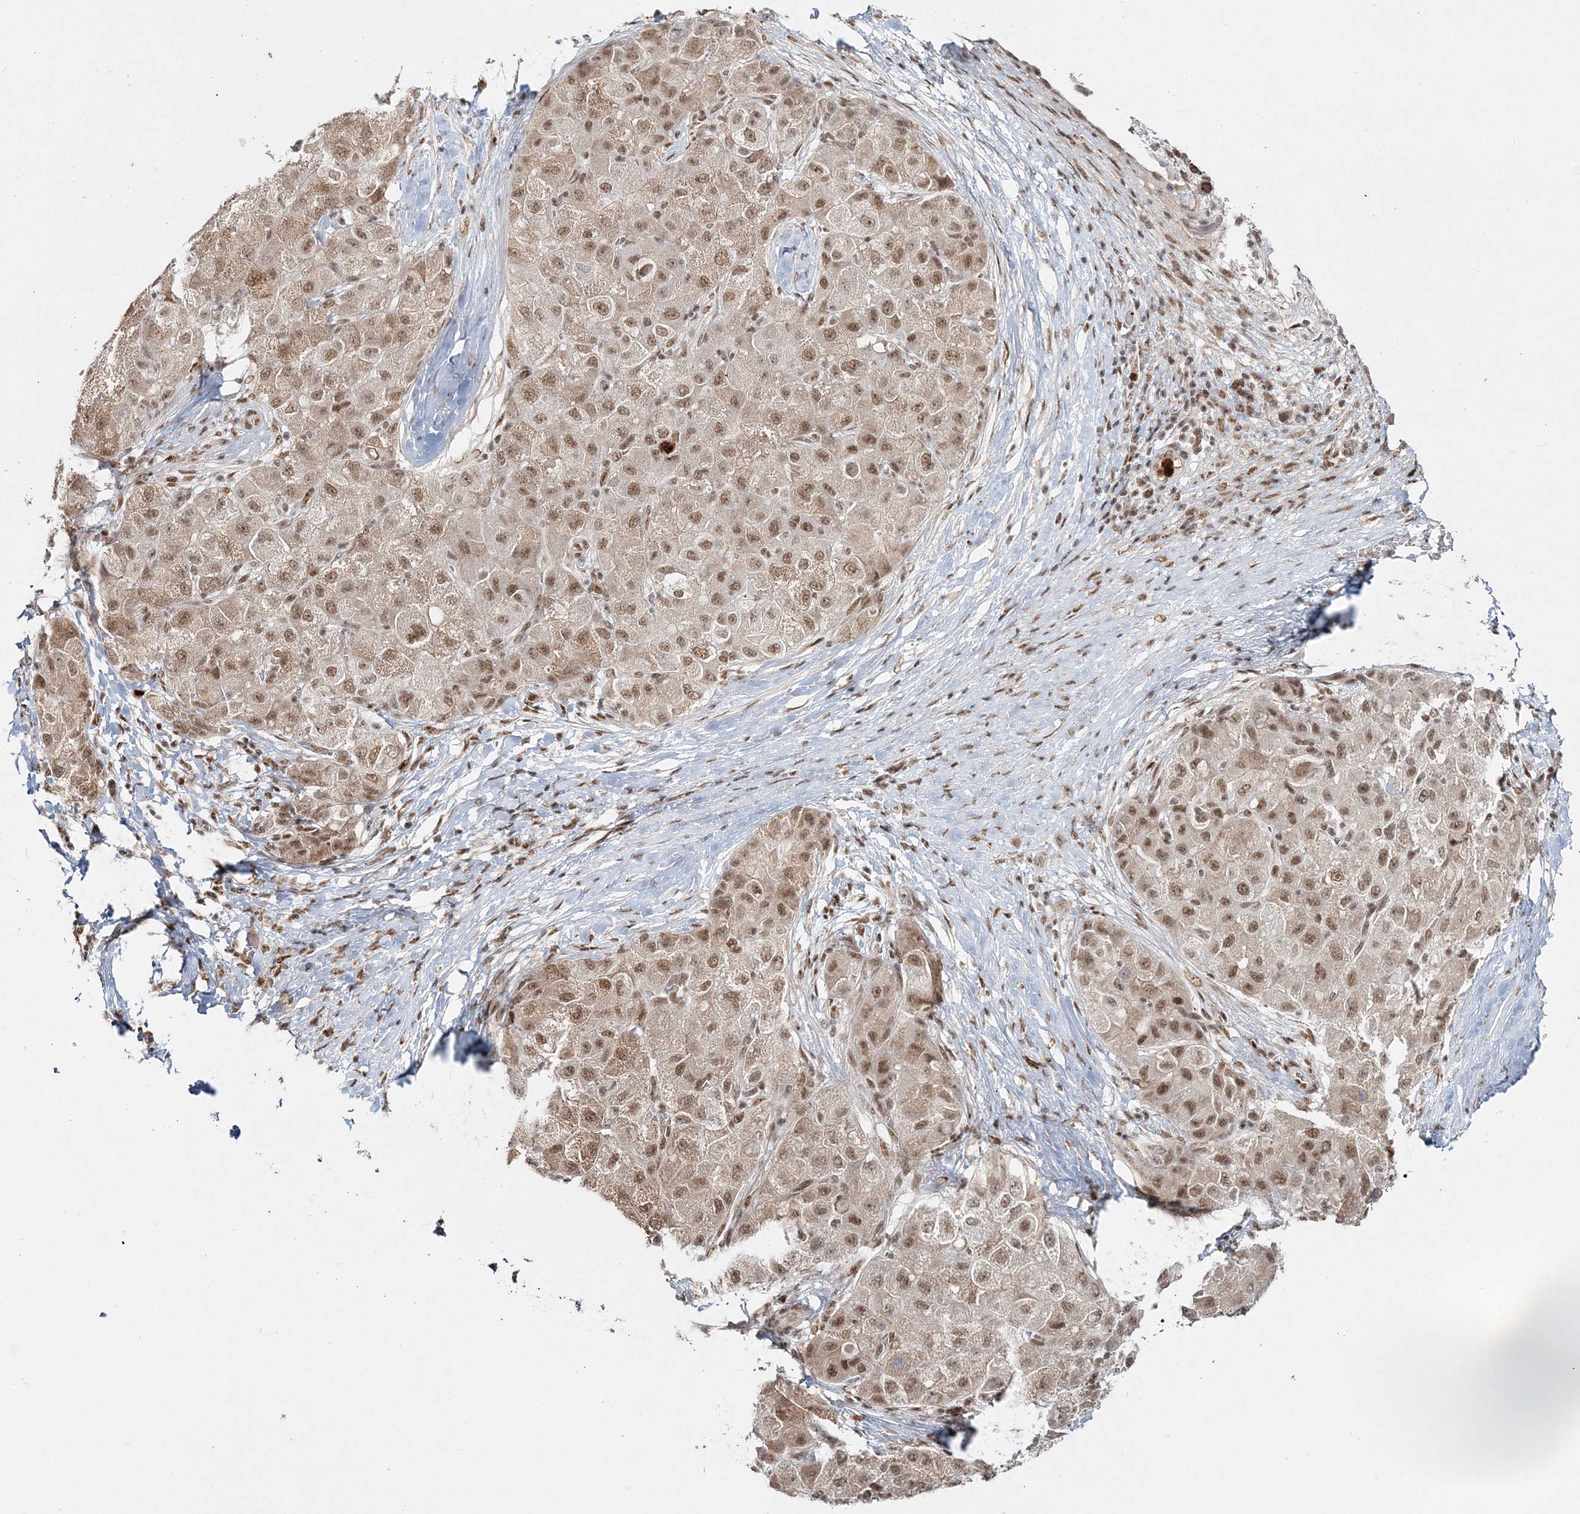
{"staining": {"intensity": "moderate", "quantity": ">75%", "location": "nuclear"}, "tissue": "liver cancer", "cell_type": "Tumor cells", "image_type": "cancer", "snomed": [{"axis": "morphology", "description": "Carcinoma, Hepatocellular, NOS"}, {"axis": "topography", "description": "Liver"}], "caption": "Approximately >75% of tumor cells in liver hepatocellular carcinoma reveal moderate nuclear protein expression as visualized by brown immunohistochemical staining.", "gene": "QRICH1", "patient": {"sex": "male", "age": 80}}